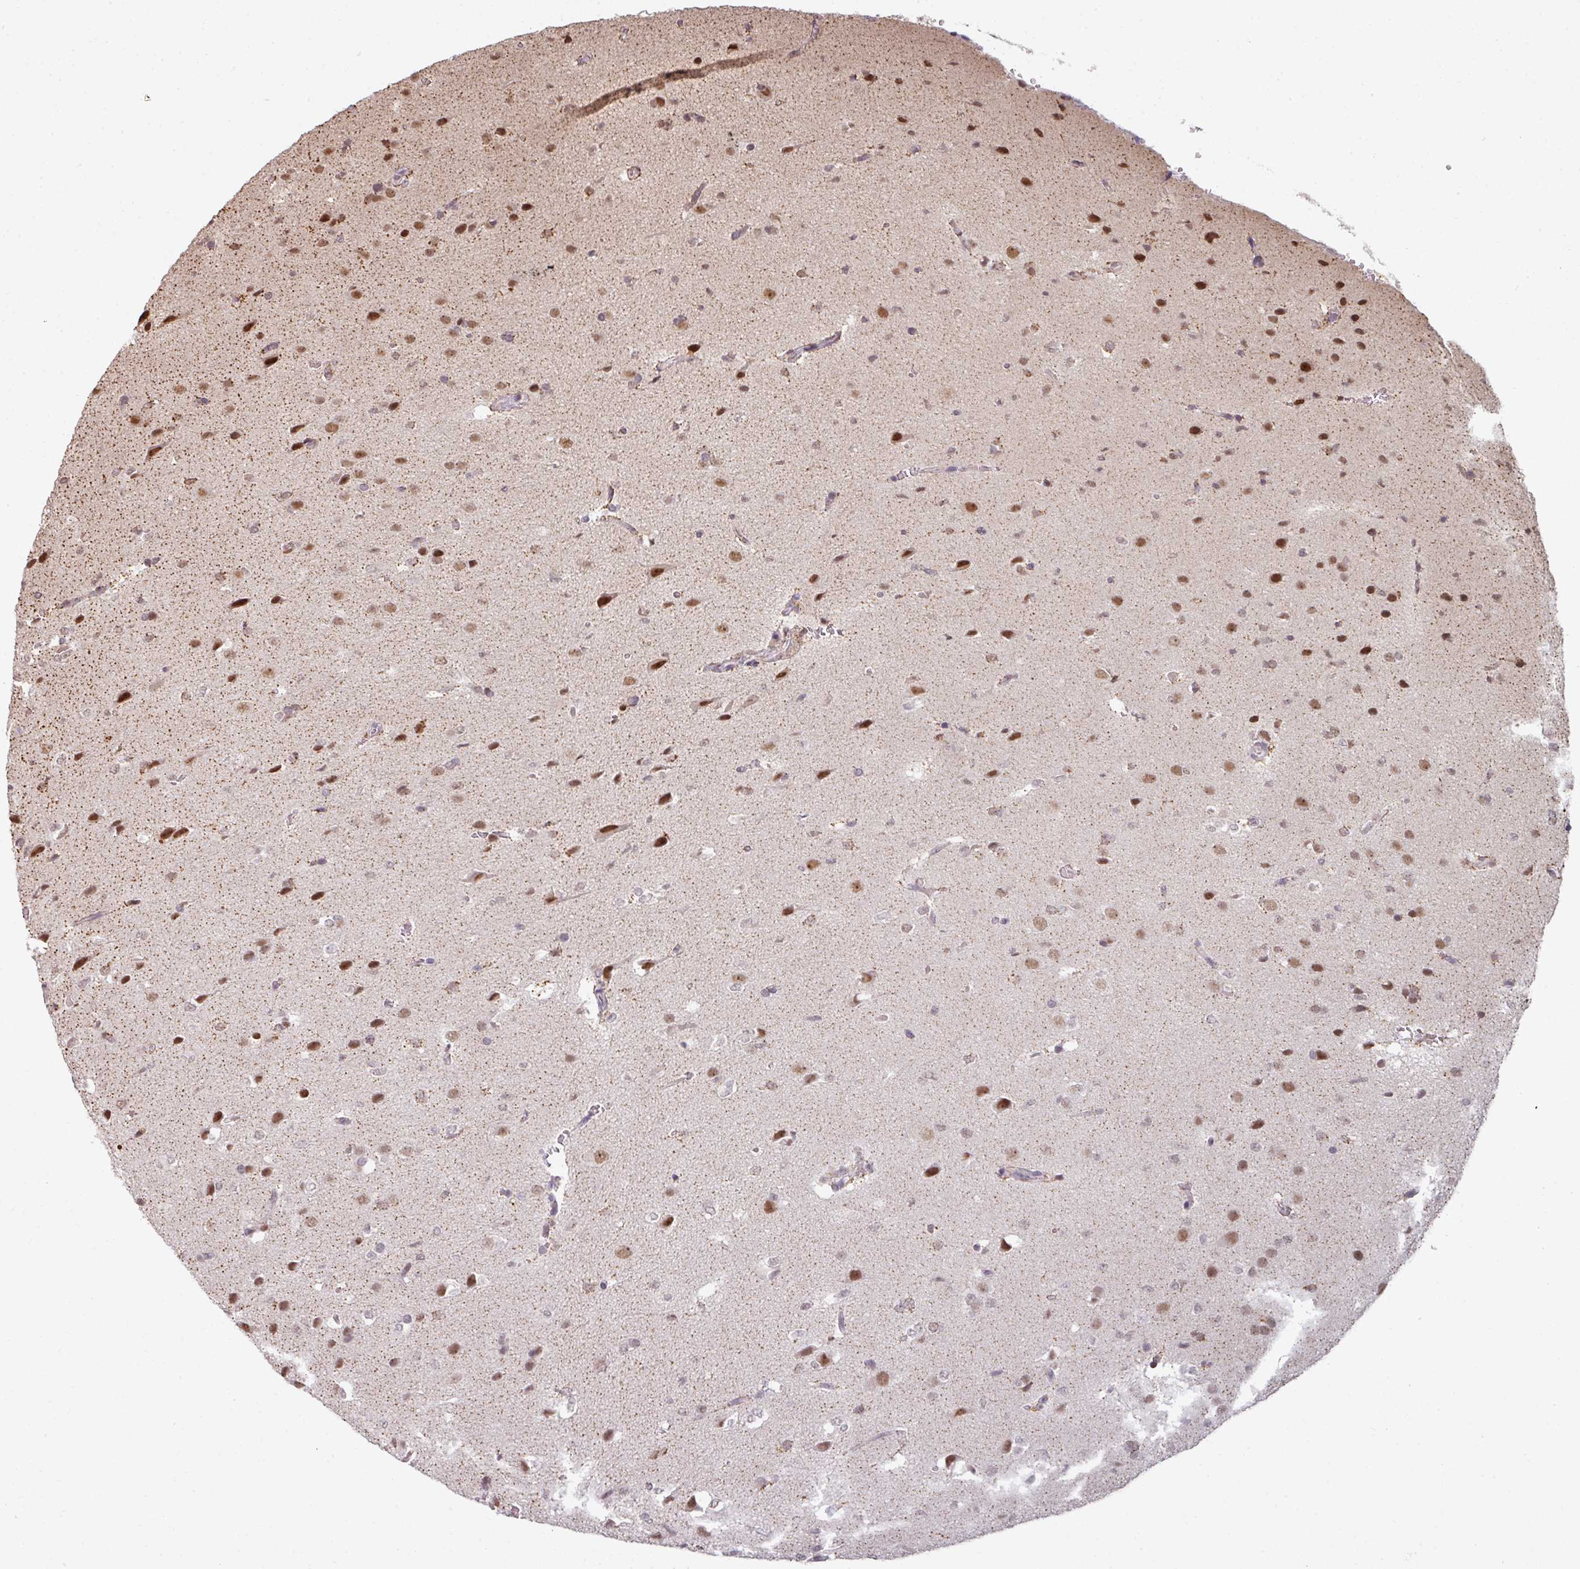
{"staining": {"intensity": "moderate", "quantity": "<25%", "location": "nuclear"}, "tissue": "glioma", "cell_type": "Tumor cells", "image_type": "cancer", "snomed": [{"axis": "morphology", "description": "Glioma, malignant, Low grade"}, {"axis": "topography", "description": "Brain"}], "caption": "An IHC histopathology image of neoplastic tissue is shown. Protein staining in brown labels moderate nuclear positivity in malignant glioma (low-grade) within tumor cells.", "gene": "GTF2H3", "patient": {"sex": "female", "age": 33}}